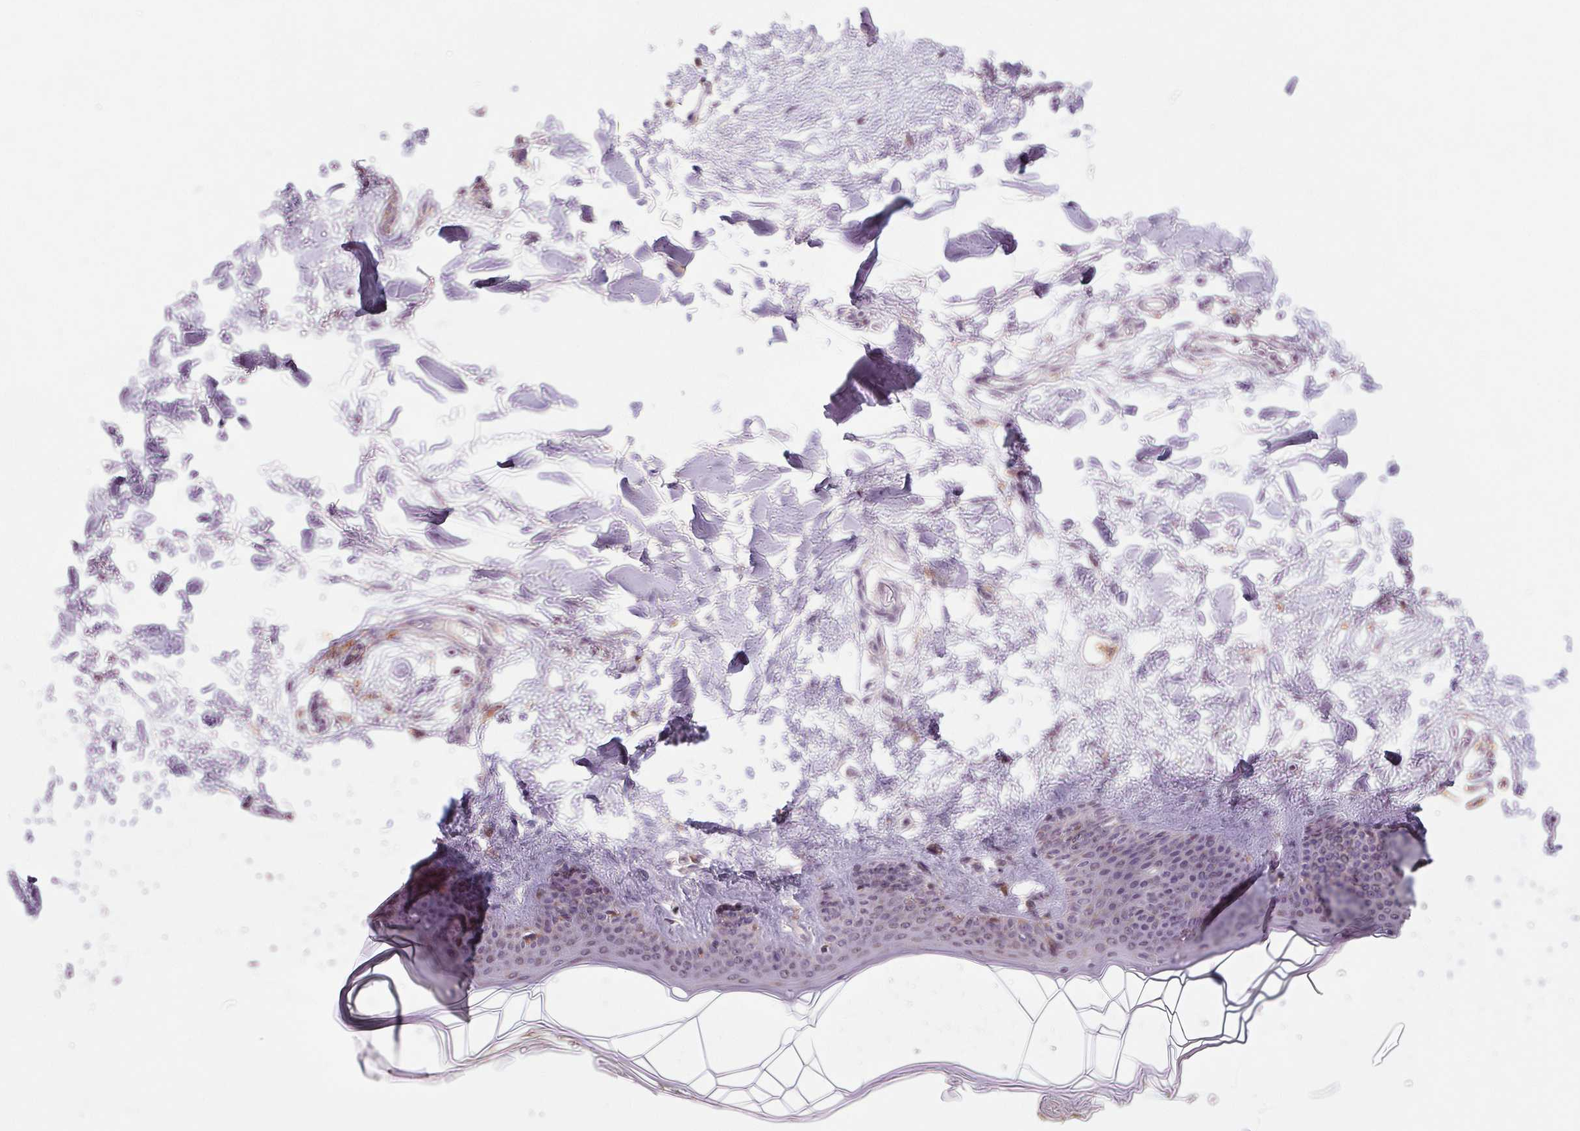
{"staining": {"intensity": "negative", "quantity": "none", "location": "none"}, "tissue": "skin", "cell_type": "Fibroblasts", "image_type": "normal", "snomed": [{"axis": "morphology", "description": "Normal tissue, NOS"}, {"axis": "topography", "description": "Skin"}], "caption": "Immunohistochemistry (IHC) of unremarkable human skin demonstrates no staining in fibroblasts.", "gene": "COX6A1", "patient": {"sex": "female", "age": 34}}